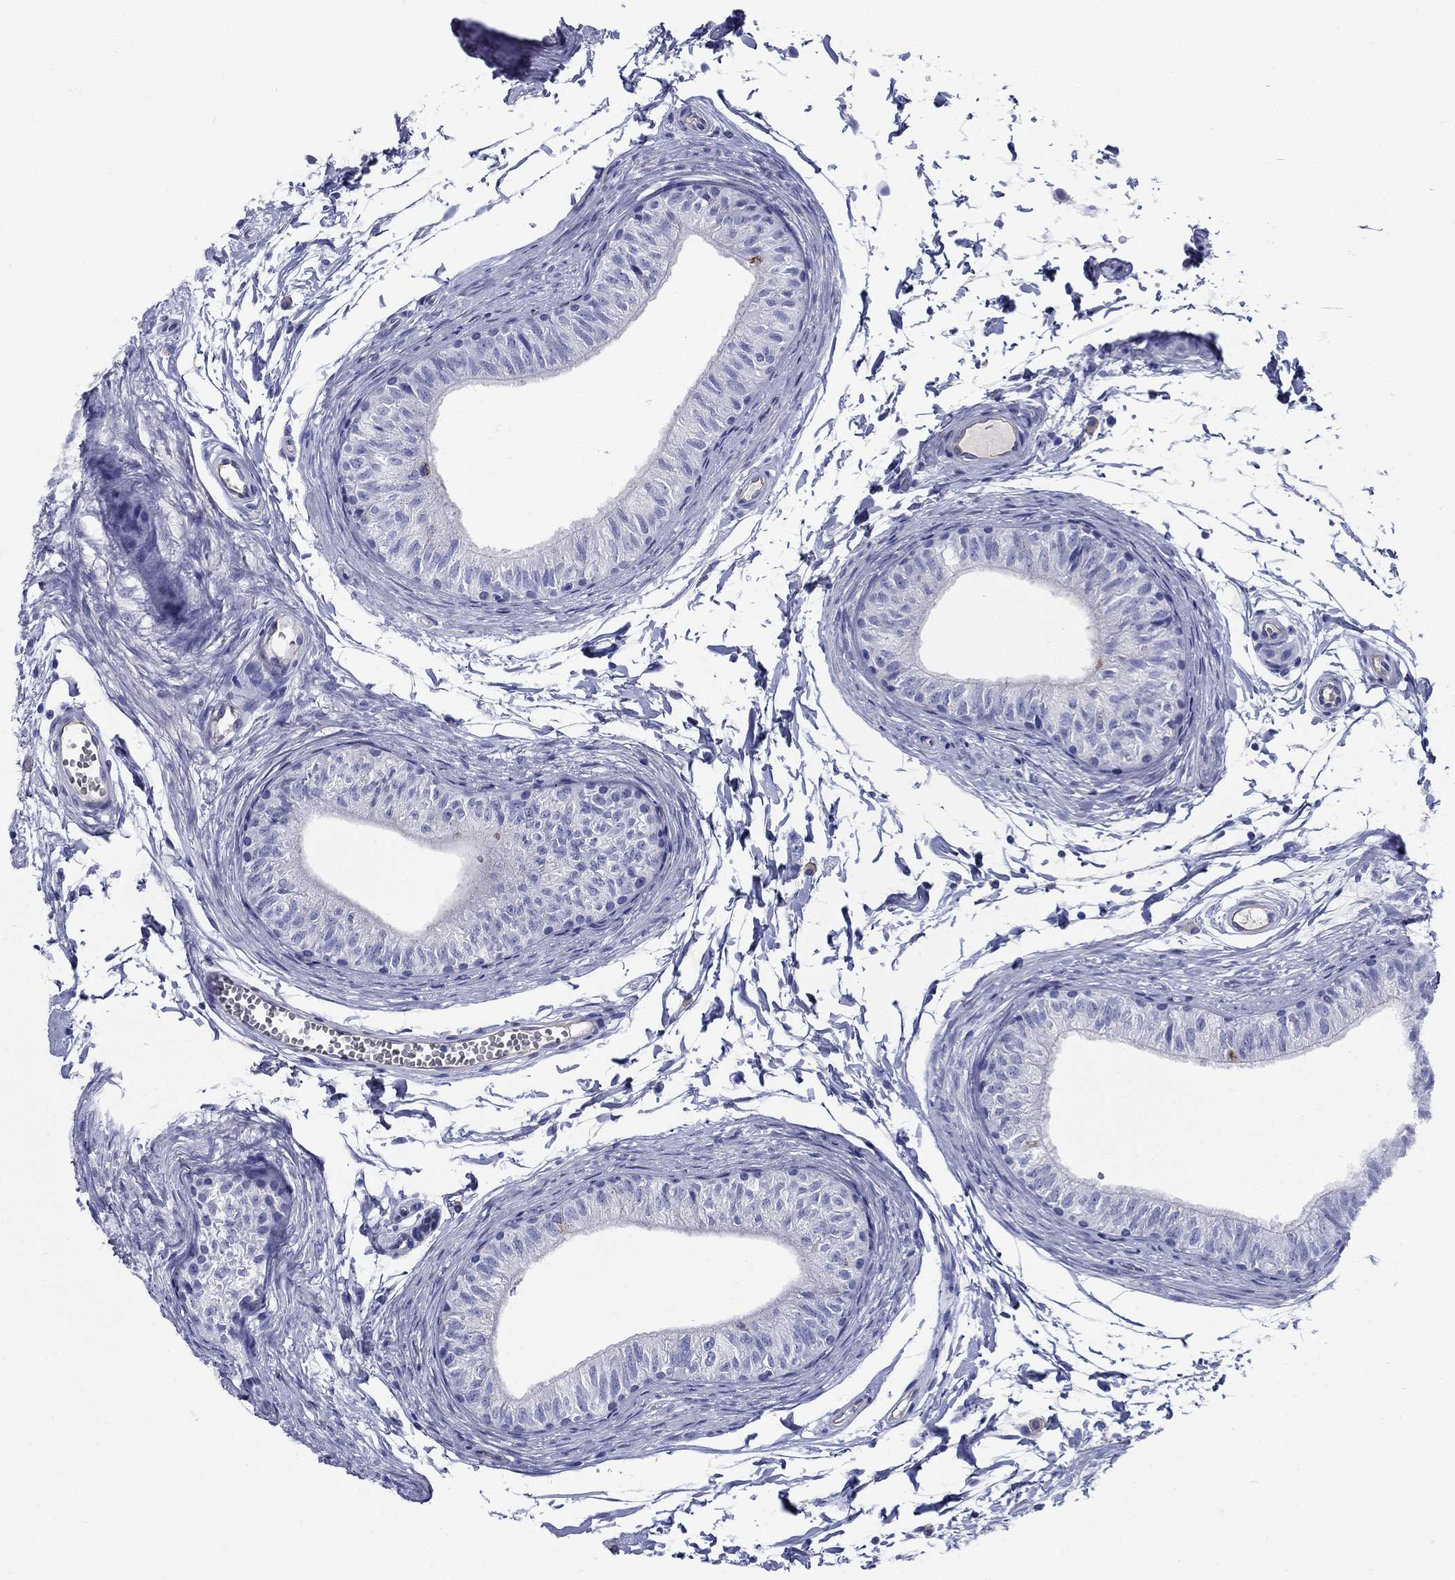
{"staining": {"intensity": "negative", "quantity": "none", "location": "none"}, "tissue": "epididymis", "cell_type": "Glandular cells", "image_type": "normal", "snomed": [{"axis": "morphology", "description": "Normal tissue, NOS"}, {"axis": "topography", "description": "Epididymis"}], "caption": "This is an IHC image of unremarkable epididymis. There is no staining in glandular cells.", "gene": "SMCP", "patient": {"sex": "male", "age": 22}}